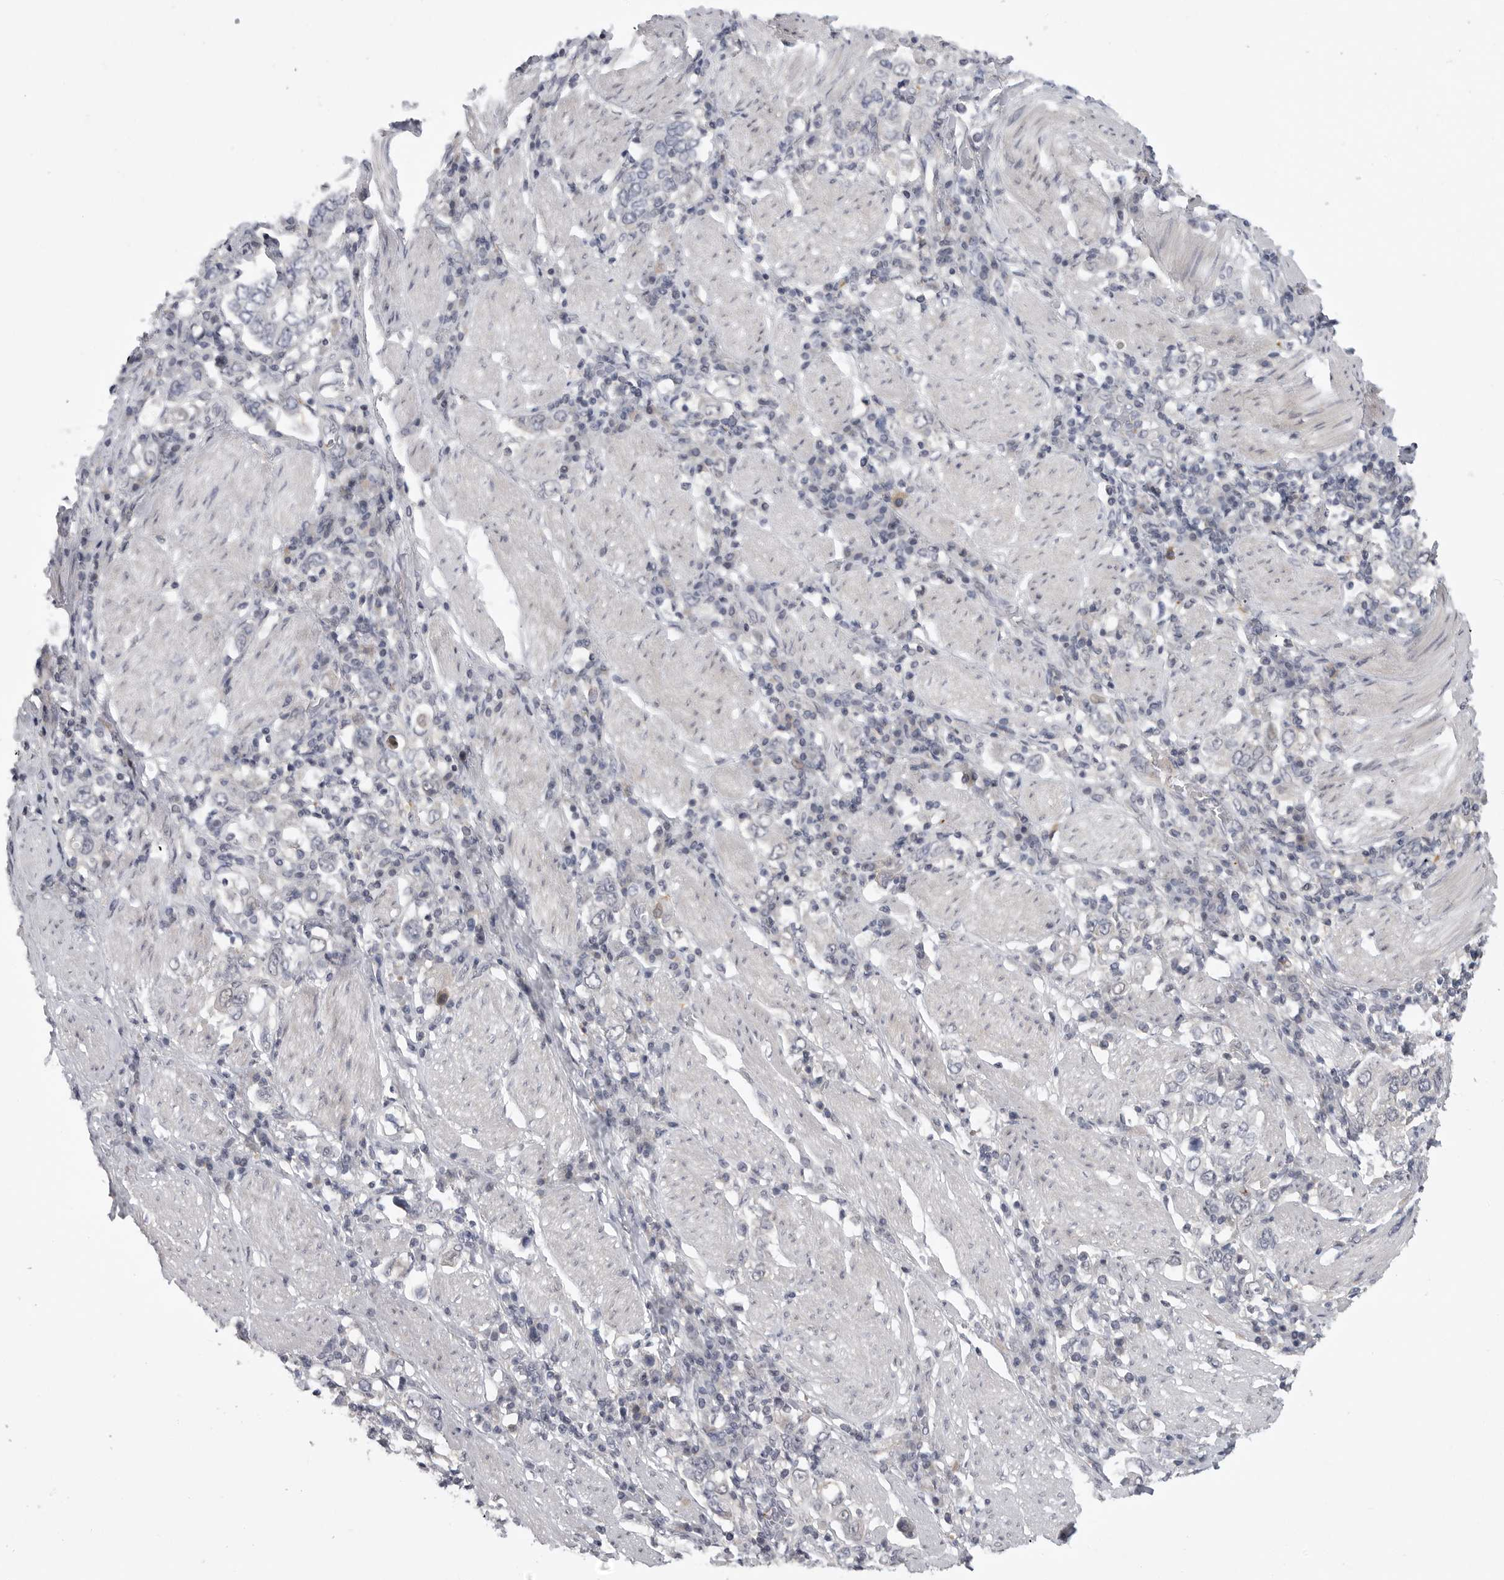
{"staining": {"intensity": "negative", "quantity": "none", "location": "none"}, "tissue": "stomach cancer", "cell_type": "Tumor cells", "image_type": "cancer", "snomed": [{"axis": "morphology", "description": "Adenocarcinoma, NOS"}, {"axis": "topography", "description": "Stomach, upper"}], "caption": "Immunohistochemistry image of neoplastic tissue: adenocarcinoma (stomach) stained with DAB (3,3'-diaminobenzidine) demonstrates no significant protein expression in tumor cells. (Brightfield microscopy of DAB (3,3'-diaminobenzidine) immunohistochemistry at high magnification).", "gene": "FBXO43", "patient": {"sex": "male", "age": 62}}